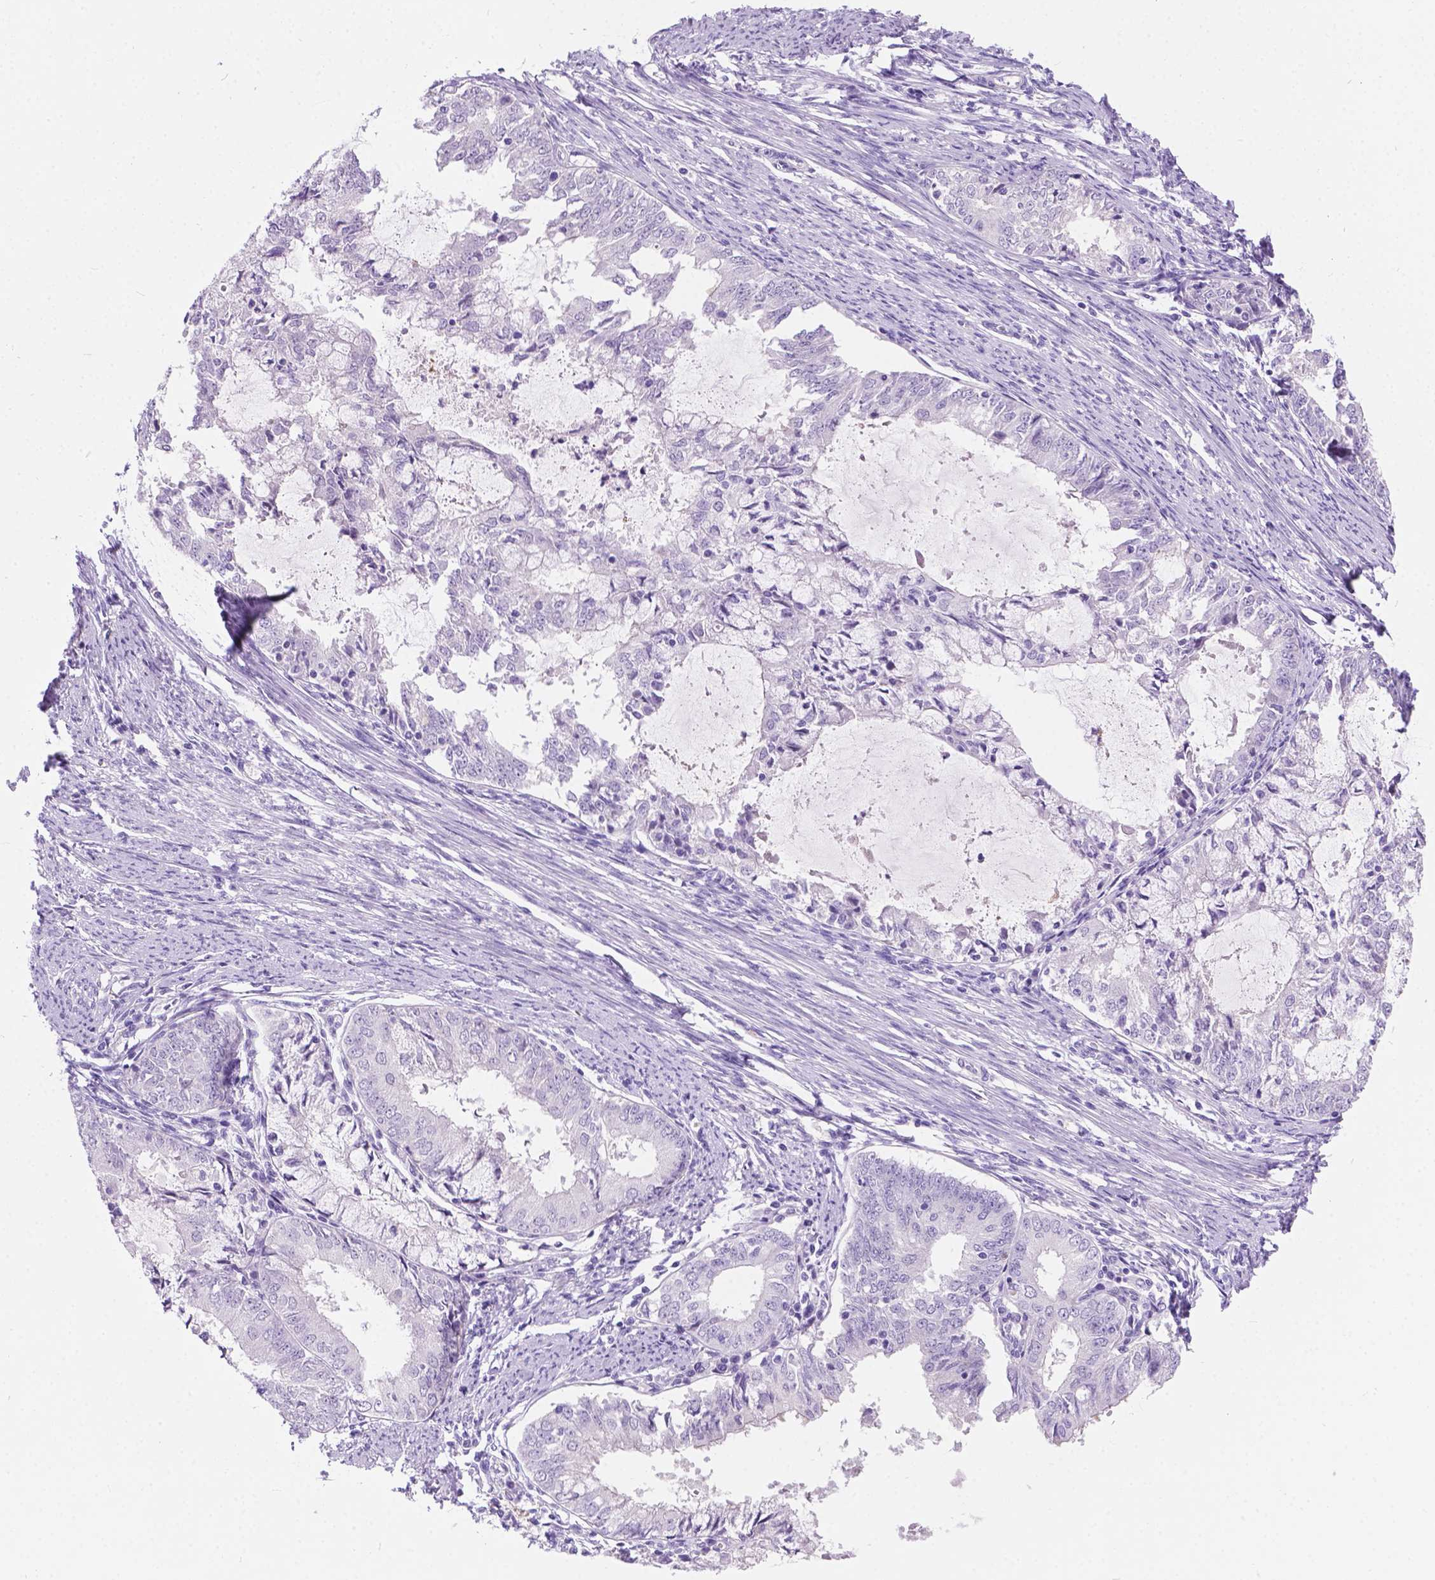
{"staining": {"intensity": "negative", "quantity": "none", "location": "none"}, "tissue": "endometrial cancer", "cell_type": "Tumor cells", "image_type": "cancer", "snomed": [{"axis": "morphology", "description": "Adenocarcinoma, NOS"}, {"axis": "topography", "description": "Endometrium"}], "caption": "IHC micrograph of neoplastic tissue: human endometrial cancer (adenocarcinoma) stained with DAB displays no significant protein staining in tumor cells.", "gene": "ARMS2", "patient": {"sex": "female", "age": 57}}